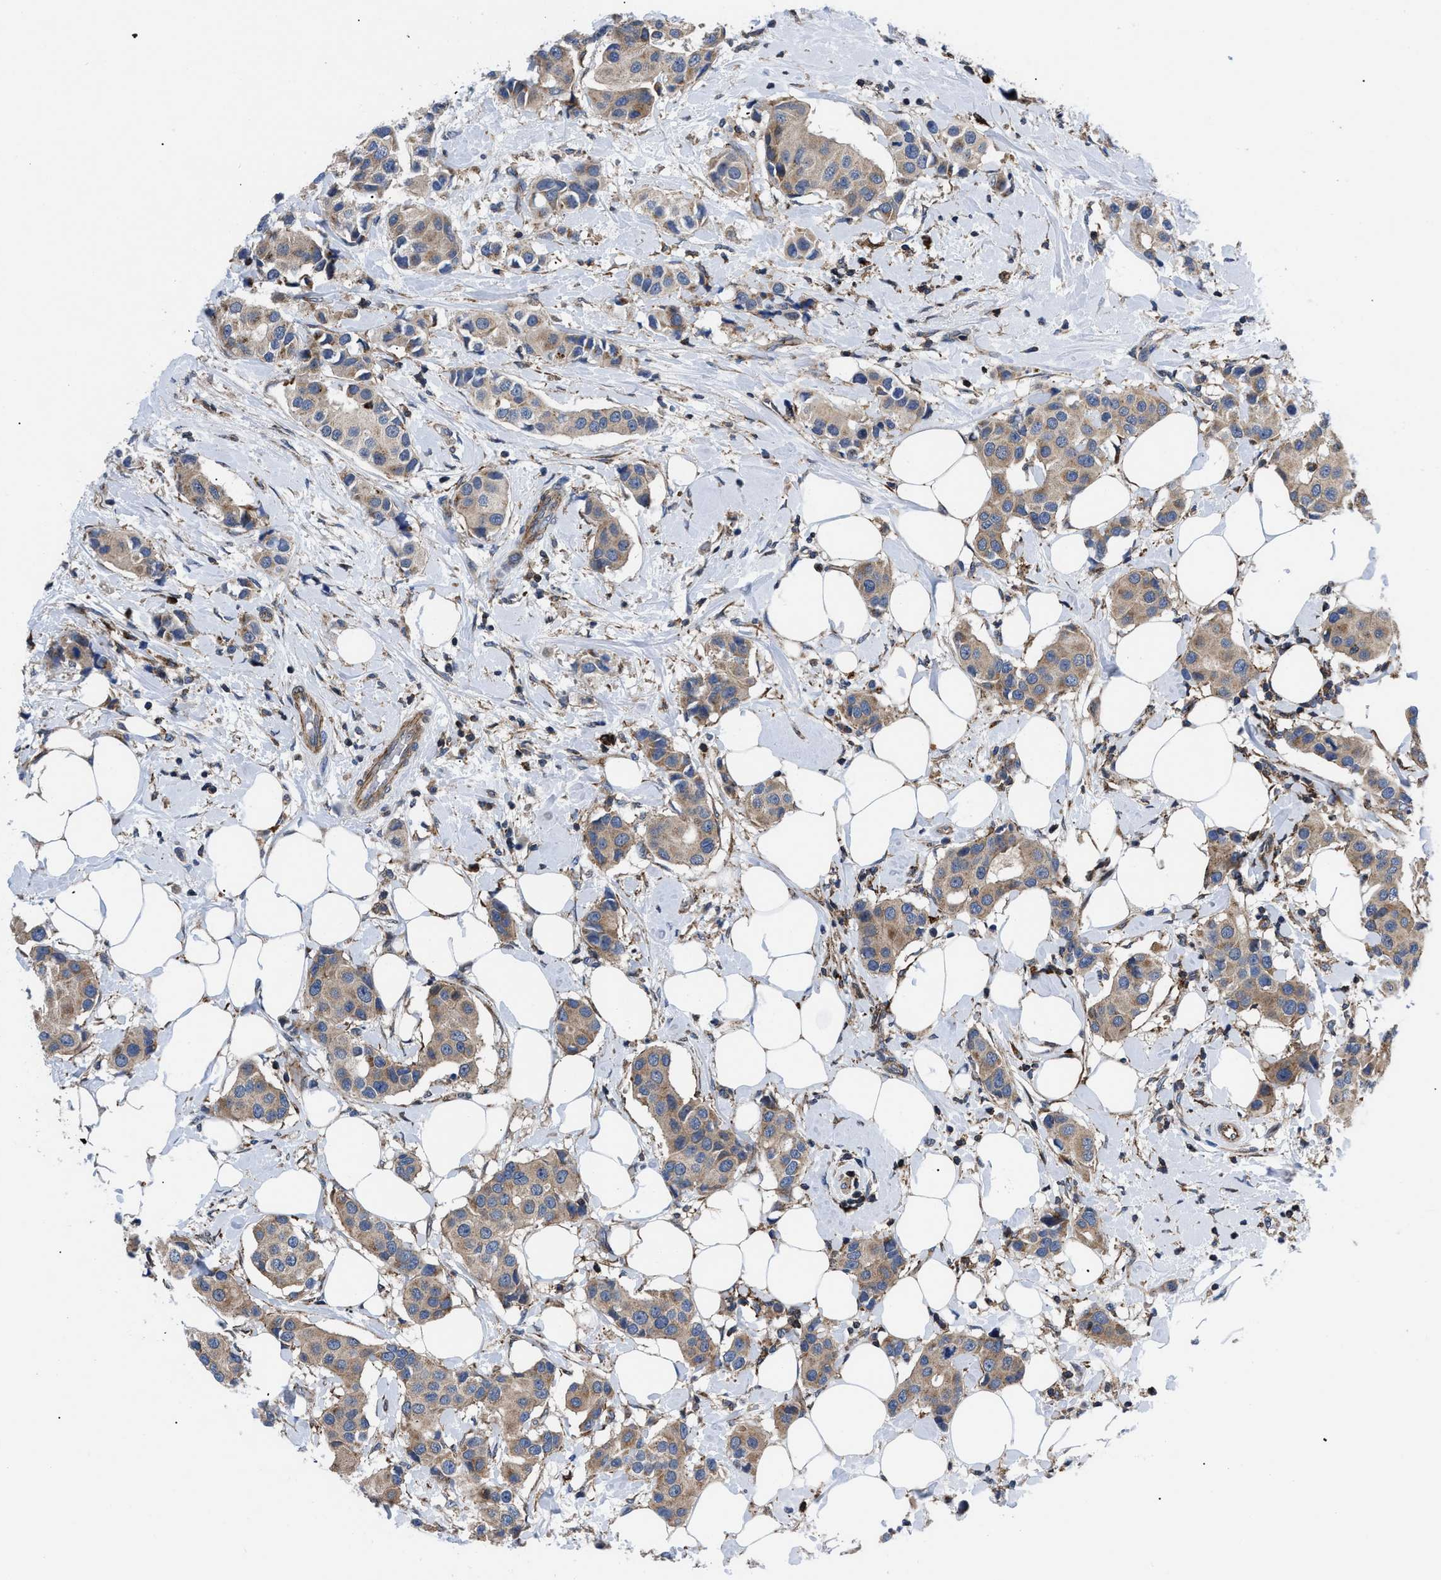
{"staining": {"intensity": "weak", "quantity": ">75%", "location": "cytoplasmic/membranous"}, "tissue": "breast cancer", "cell_type": "Tumor cells", "image_type": "cancer", "snomed": [{"axis": "morphology", "description": "Normal tissue, NOS"}, {"axis": "morphology", "description": "Duct carcinoma"}, {"axis": "topography", "description": "Breast"}], "caption": "Human breast cancer (invasive ductal carcinoma) stained with a protein marker demonstrates weak staining in tumor cells.", "gene": "SPAST", "patient": {"sex": "female", "age": 39}}